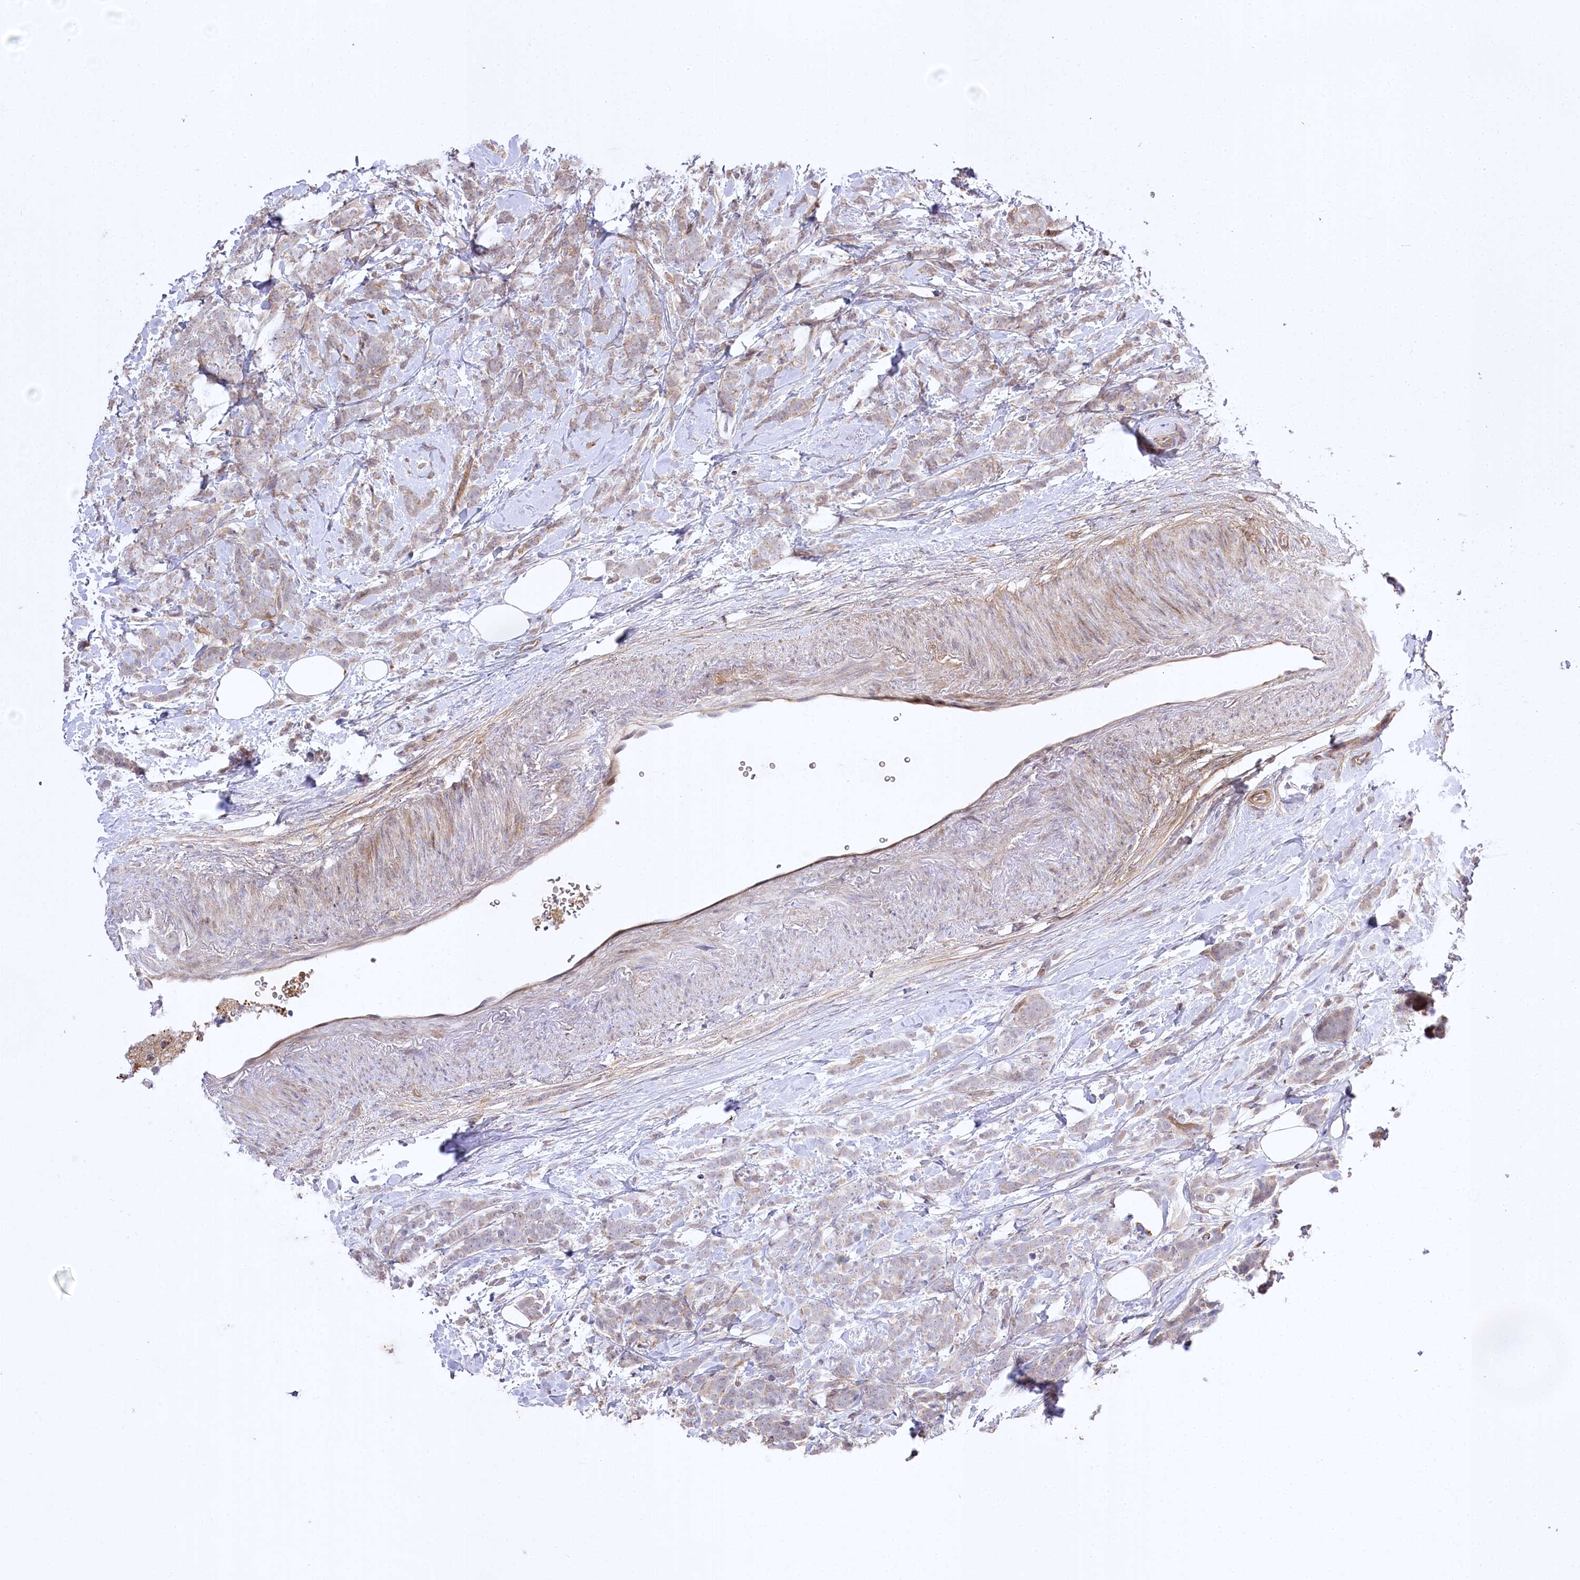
{"staining": {"intensity": "weak", "quantity": "<25%", "location": "cytoplasmic/membranous"}, "tissue": "breast cancer", "cell_type": "Tumor cells", "image_type": "cancer", "snomed": [{"axis": "morphology", "description": "Lobular carcinoma"}, {"axis": "topography", "description": "Breast"}], "caption": "An immunohistochemistry histopathology image of lobular carcinoma (breast) is shown. There is no staining in tumor cells of lobular carcinoma (breast). Nuclei are stained in blue.", "gene": "TRUB1", "patient": {"sex": "female", "age": 58}}